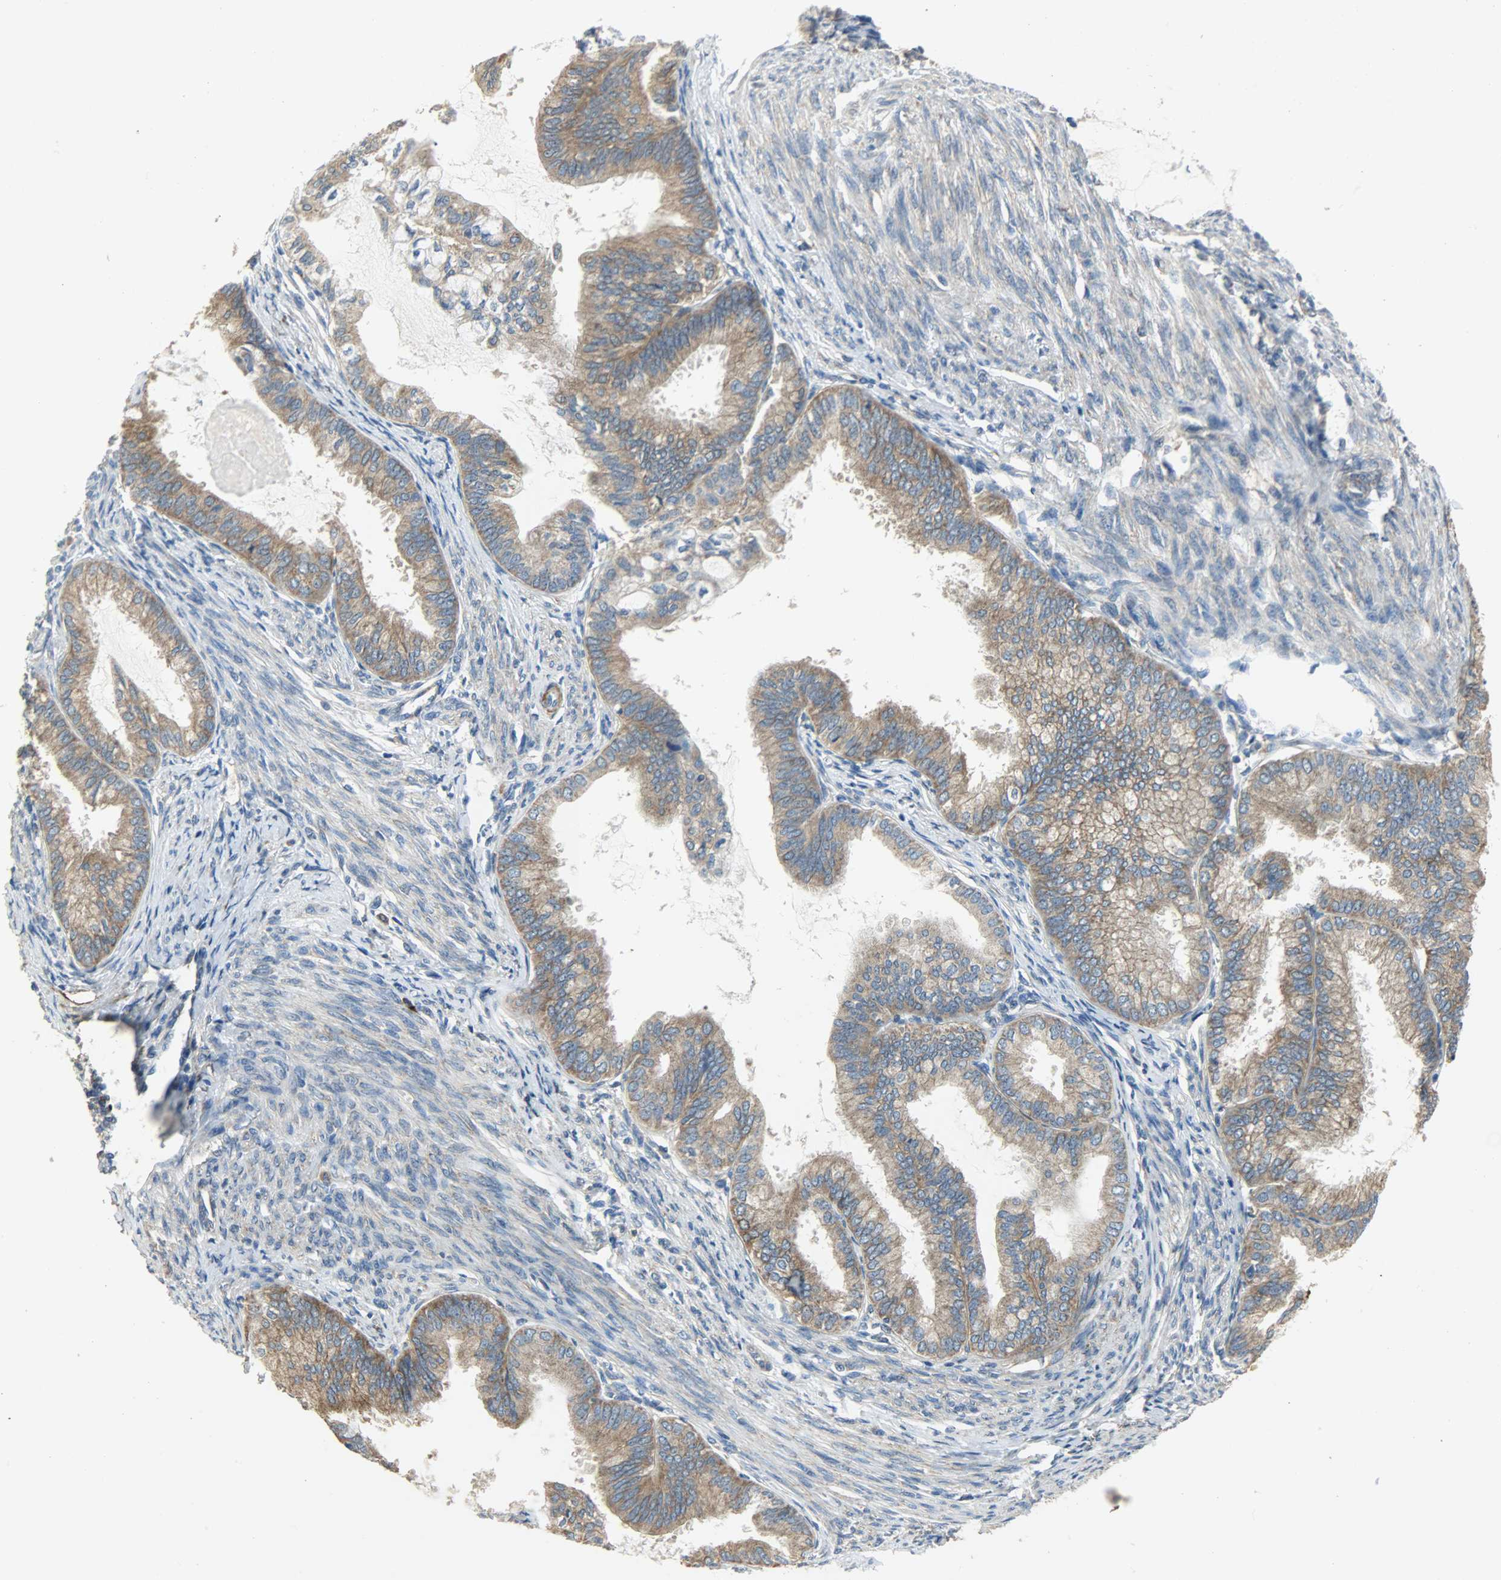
{"staining": {"intensity": "strong", "quantity": ">75%", "location": "cytoplasmic/membranous"}, "tissue": "endometrial cancer", "cell_type": "Tumor cells", "image_type": "cancer", "snomed": [{"axis": "morphology", "description": "Adenocarcinoma, NOS"}, {"axis": "topography", "description": "Endometrium"}], "caption": "Endometrial adenocarcinoma was stained to show a protein in brown. There is high levels of strong cytoplasmic/membranous staining in about >75% of tumor cells. The protein of interest is stained brown, and the nuclei are stained in blue (DAB IHC with brightfield microscopy, high magnification).", "gene": "C1orf198", "patient": {"sex": "female", "age": 86}}